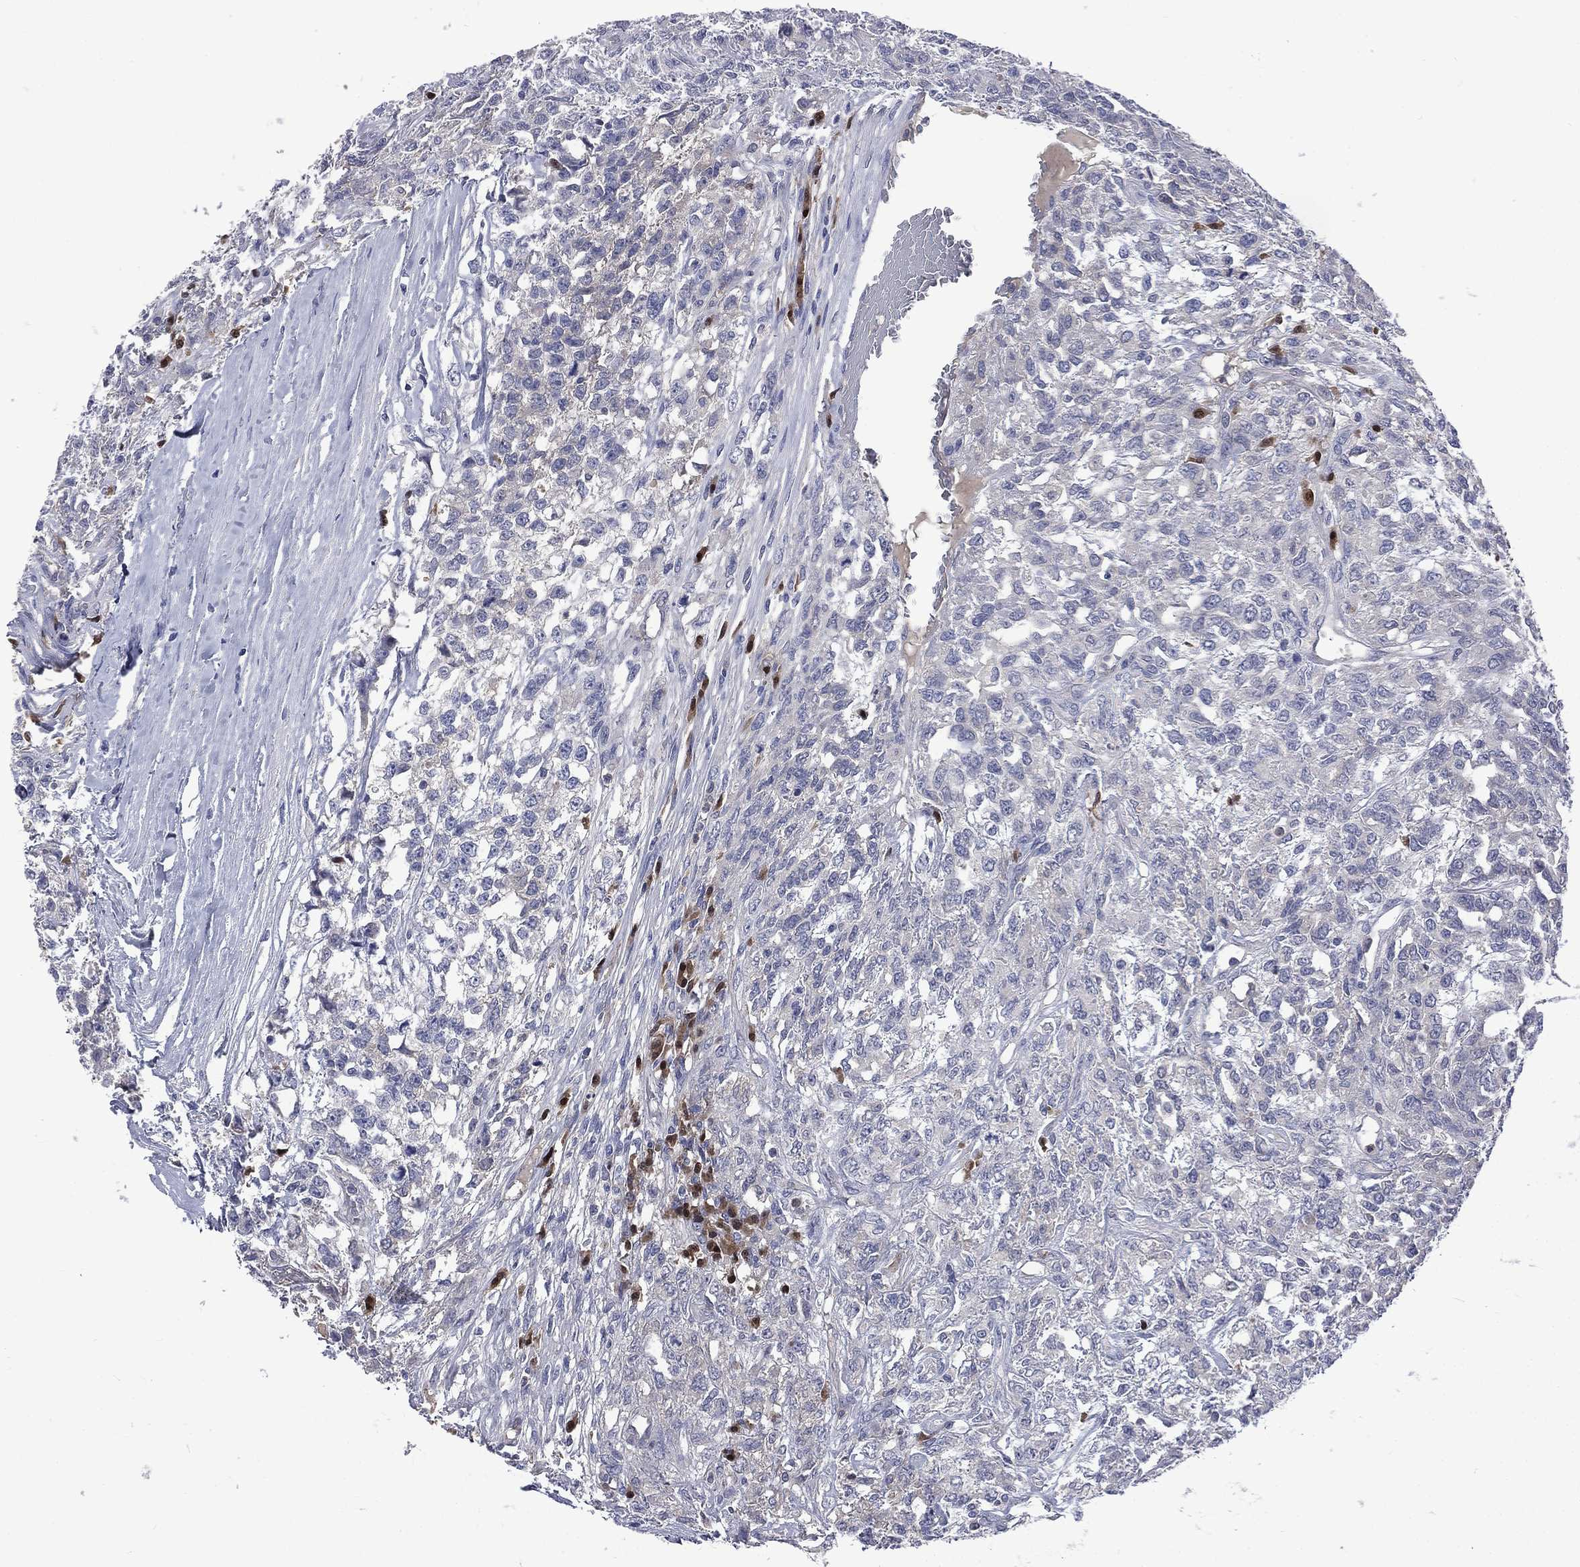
{"staining": {"intensity": "negative", "quantity": "none", "location": "none"}, "tissue": "testis cancer", "cell_type": "Tumor cells", "image_type": "cancer", "snomed": [{"axis": "morphology", "description": "Seminoma, NOS"}, {"axis": "topography", "description": "Testis"}], "caption": "Immunohistochemical staining of human testis cancer (seminoma) reveals no significant positivity in tumor cells.", "gene": "CA12", "patient": {"sex": "male", "age": 52}}